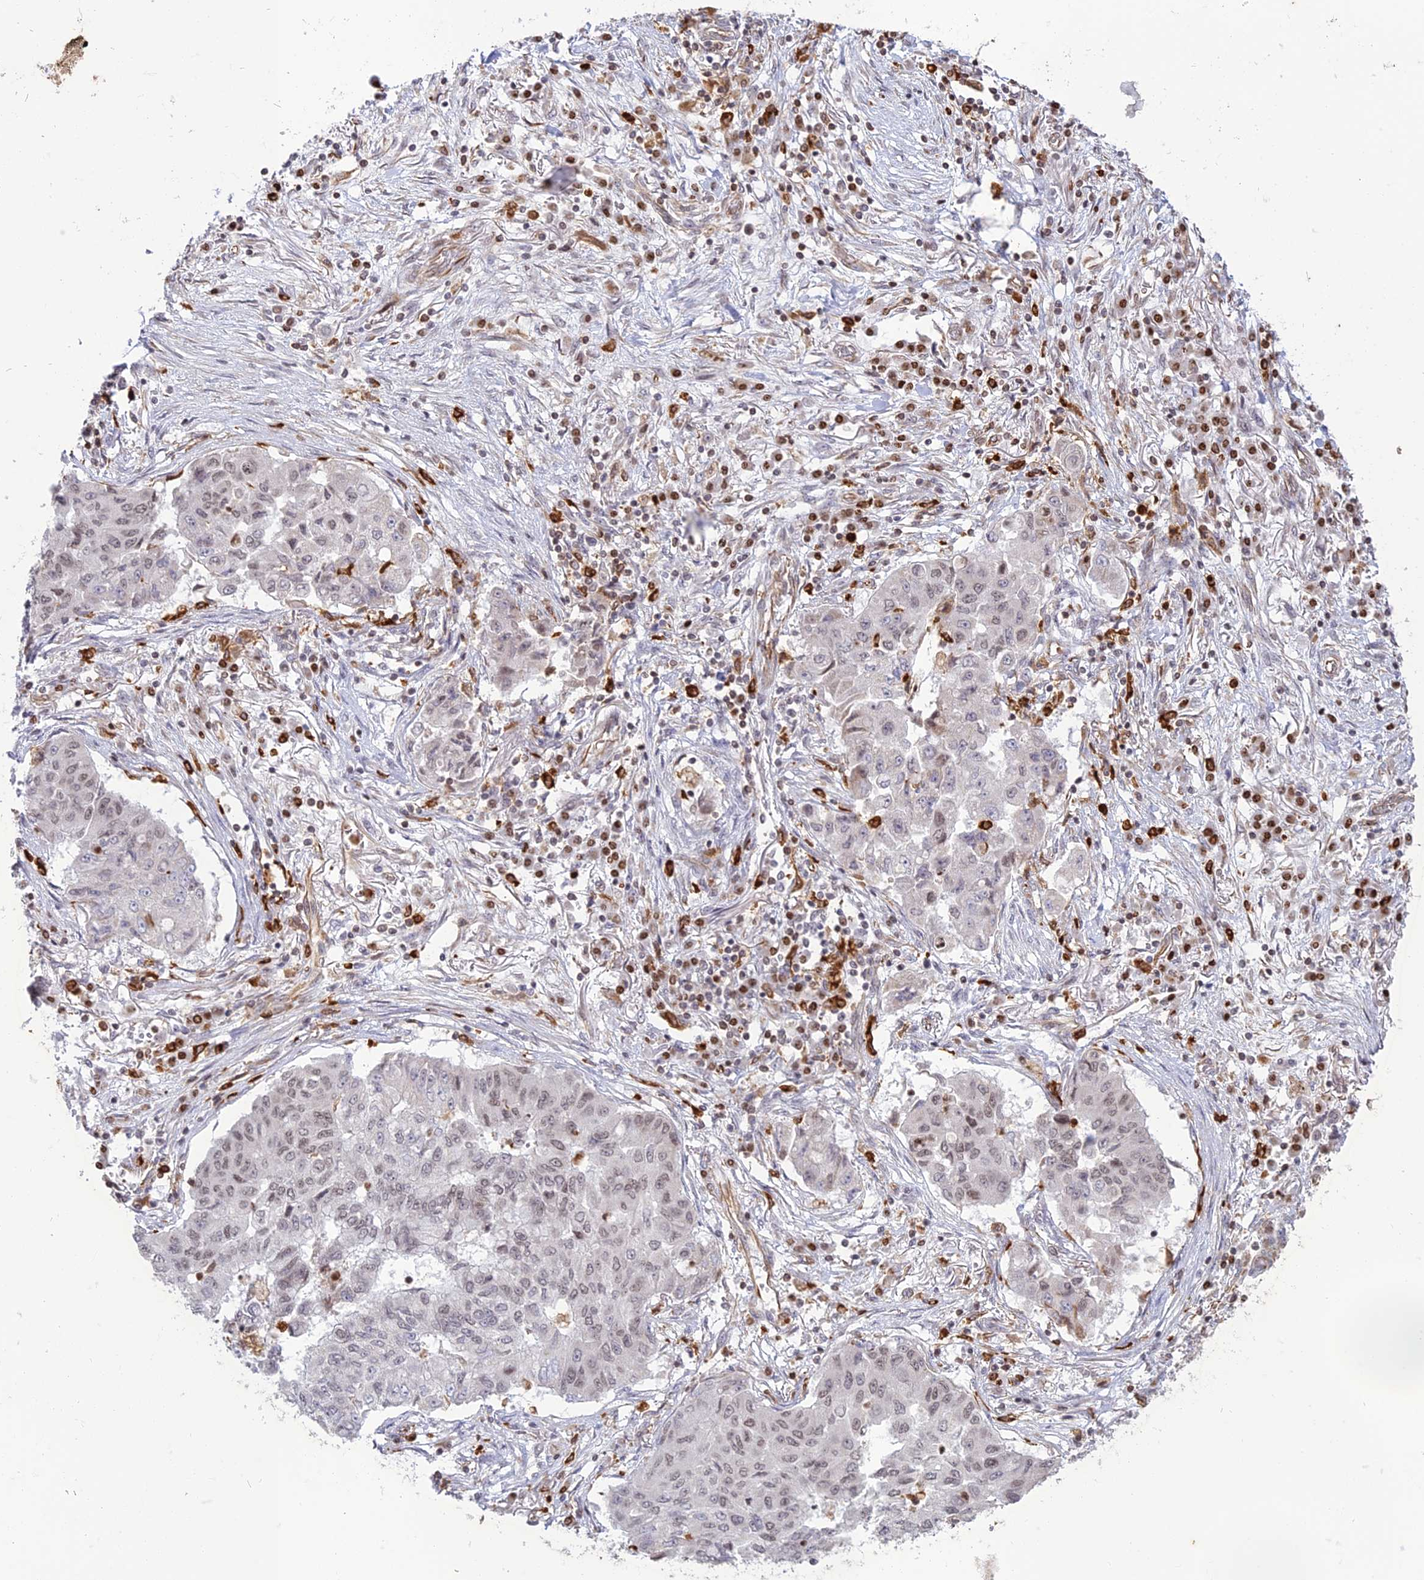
{"staining": {"intensity": "weak", "quantity": "<25%", "location": "nuclear"}, "tissue": "lung cancer", "cell_type": "Tumor cells", "image_type": "cancer", "snomed": [{"axis": "morphology", "description": "Squamous cell carcinoma, NOS"}, {"axis": "topography", "description": "Lung"}], "caption": "A high-resolution image shows IHC staining of lung cancer (squamous cell carcinoma), which displays no significant staining in tumor cells.", "gene": "APOBR", "patient": {"sex": "male", "age": 74}}